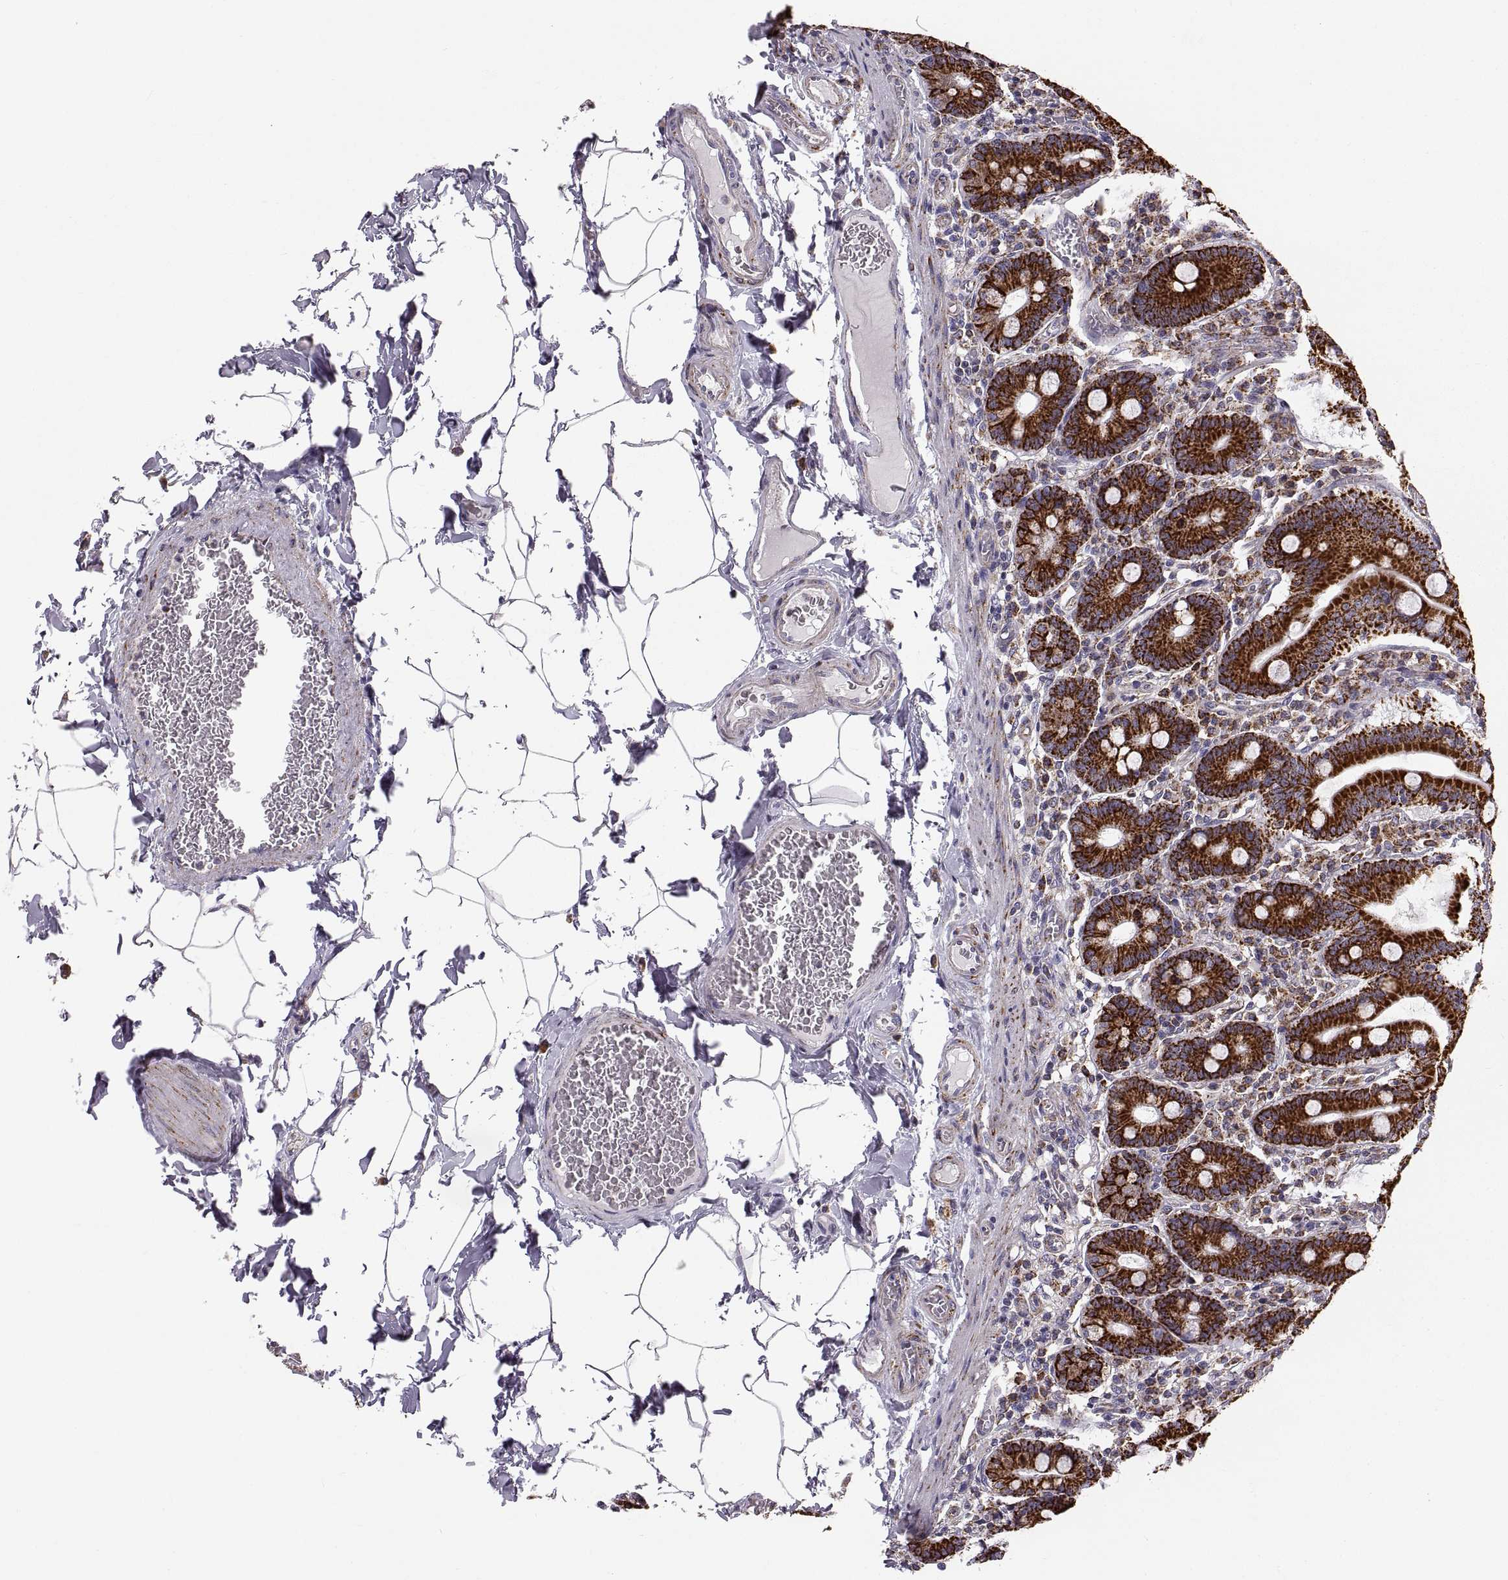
{"staining": {"intensity": "strong", "quantity": ">75%", "location": "cytoplasmic/membranous"}, "tissue": "small intestine", "cell_type": "Glandular cells", "image_type": "normal", "snomed": [{"axis": "morphology", "description": "Normal tissue, NOS"}, {"axis": "topography", "description": "Small intestine"}], "caption": "Approximately >75% of glandular cells in benign small intestine reveal strong cytoplasmic/membranous protein positivity as visualized by brown immunohistochemical staining.", "gene": "ARSD", "patient": {"sex": "male", "age": 37}}